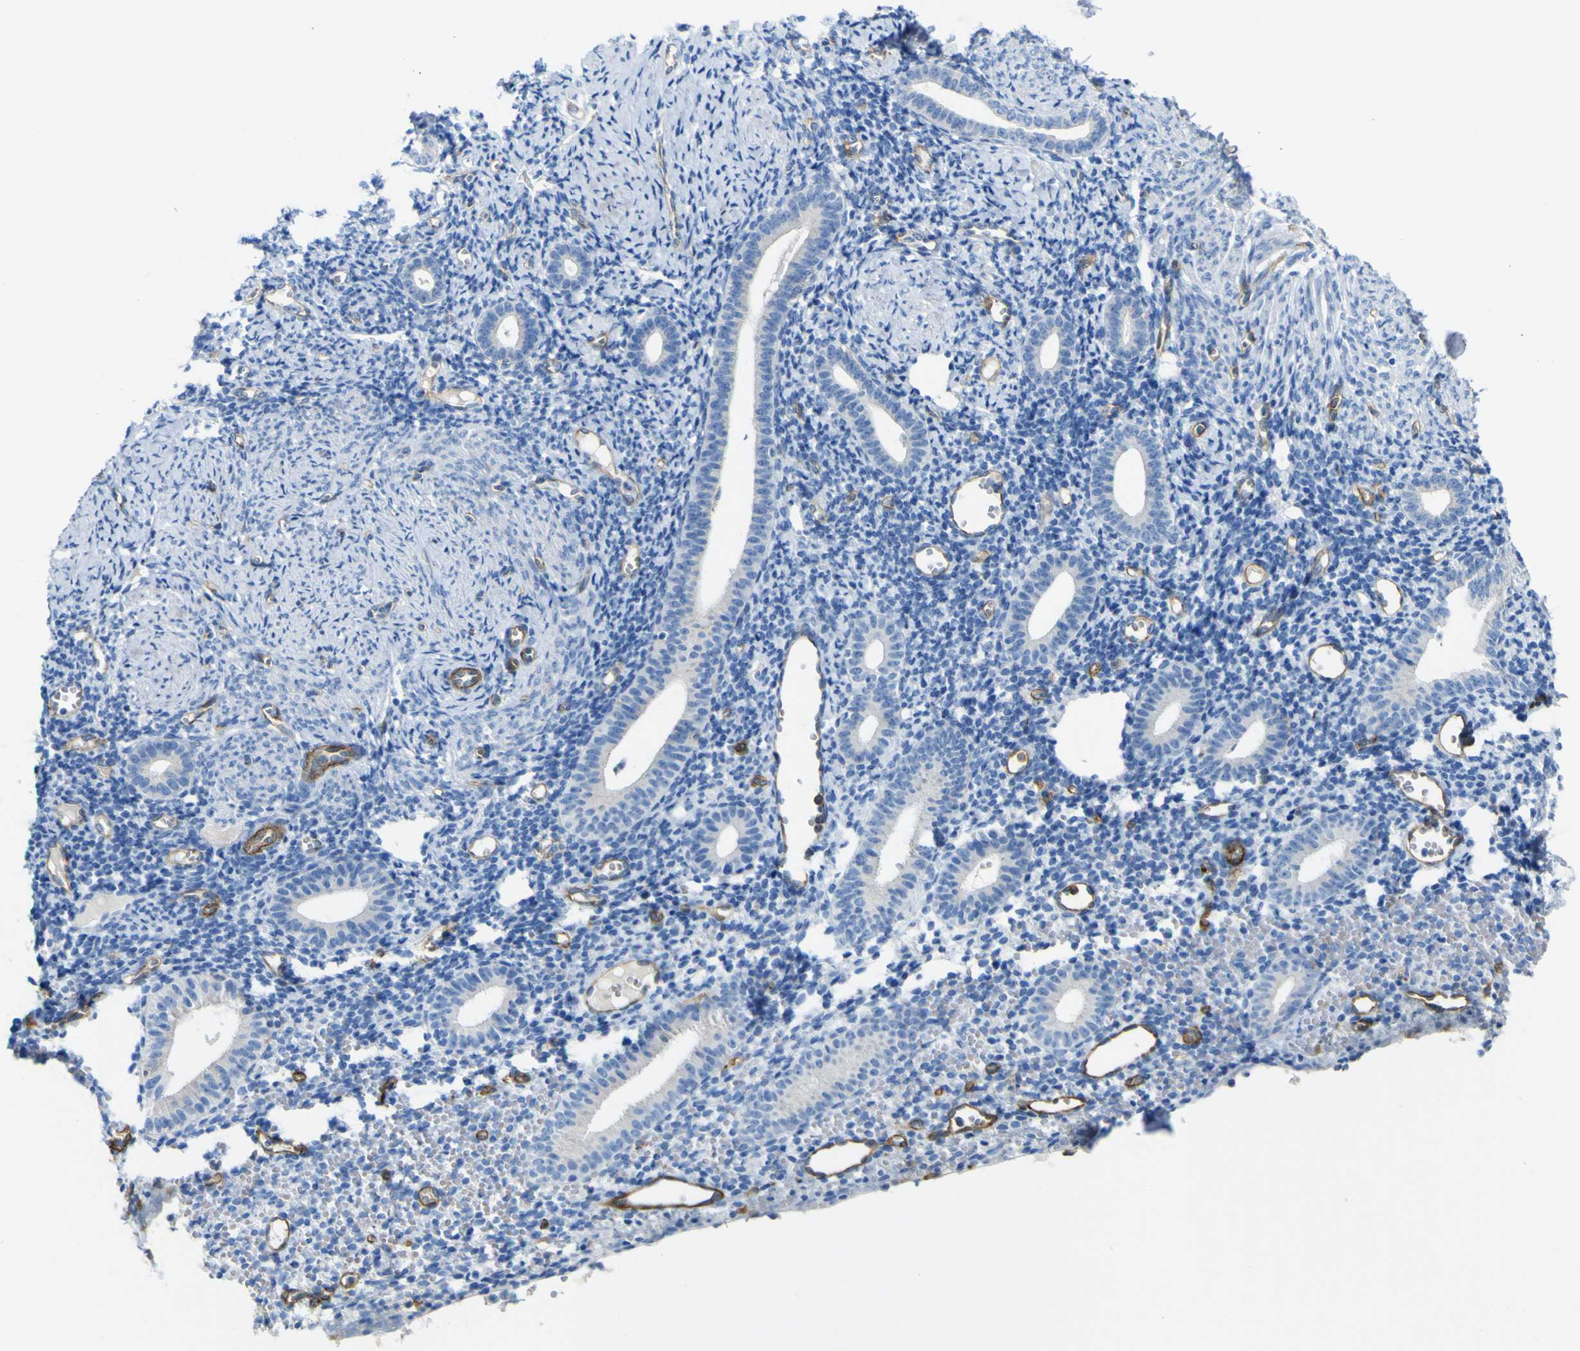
{"staining": {"intensity": "negative", "quantity": "none", "location": "none"}, "tissue": "endometrium", "cell_type": "Cells in endometrial stroma", "image_type": "normal", "snomed": [{"axis": "morphology", "description": "Normal tissue, NOS"}, {"axis": "topography", "description": "Endometrium"}], "caption": "IHC photomicrograph of unremarkable human endometrium stained for a protein (brown), which displays no staining in cells in endometrial stroma. (Stains: DAB immunohistochemistry with hematoxylin counter stain, Microscopy: brightfield microscopy at high magnification).", "gene": "CD93", "patient": {"sex": "female", "age": 50}}